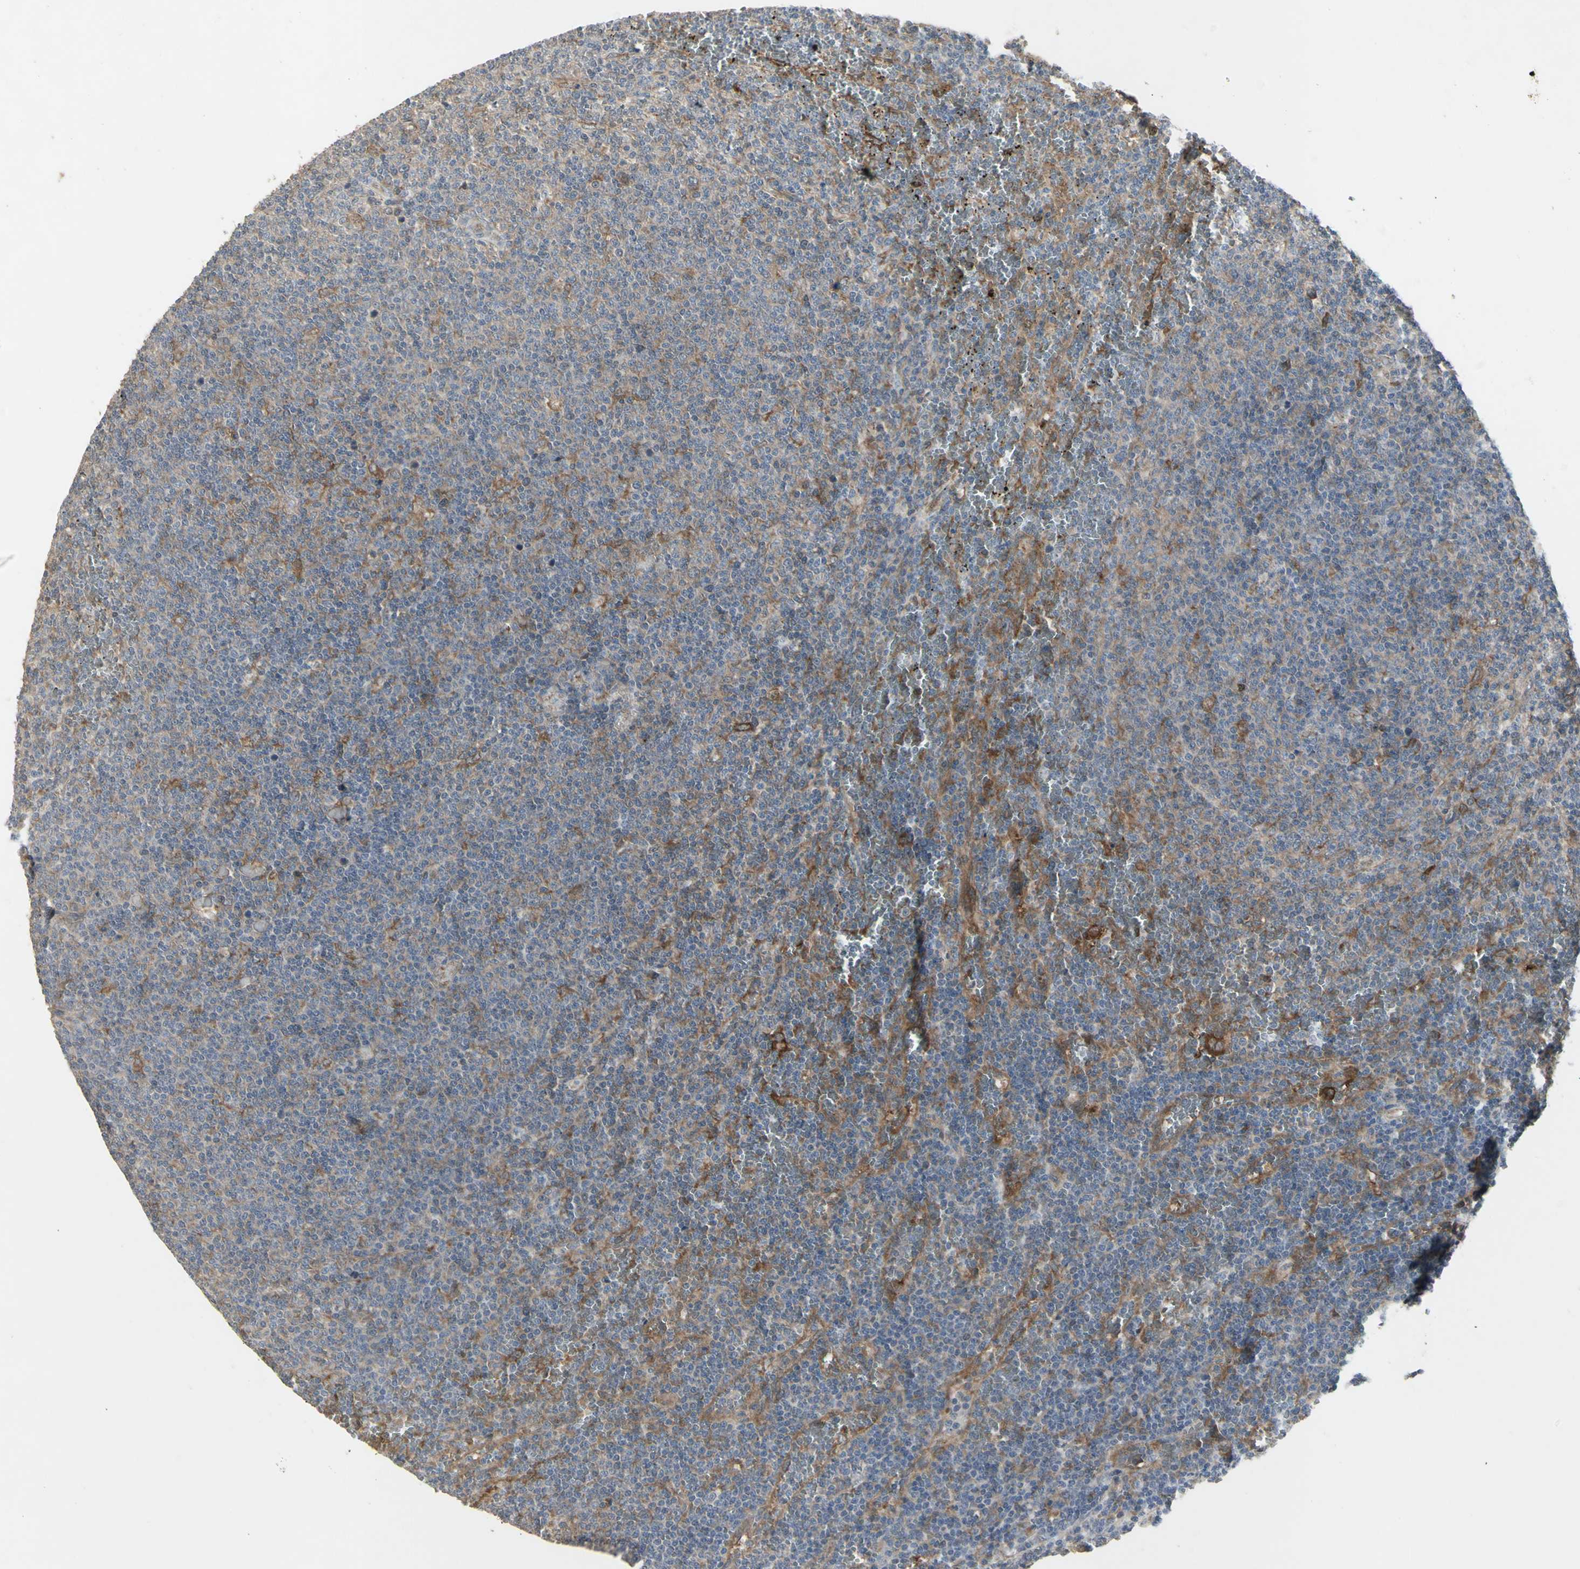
{"staining": {"intensity": "moderate", "quantity": "<25%", "location": "cytoplasmic/membranous"}, "tissue": "lymphoma", "cell_type": "Tumor cells", "image_type": "cancer", "snomed": [{"axis": "morphology", "description": "Malignant lymphoma, non-Hodgkin's type, Low grade"}, {"axis": "topography", "description": "Spleen"}], "caption": "Immunohistochemistry (IHC) image of human malignant lymphoma, non-Hodgkin's type (low-grade) stained for a protein (brown), which exhibits low levels of moderate cytoplasmic/membranous positivity in about <25% of tumor cells.", "gene": "CHURC1-FNTB", "patient": {"sex": "female", "age": 50}}